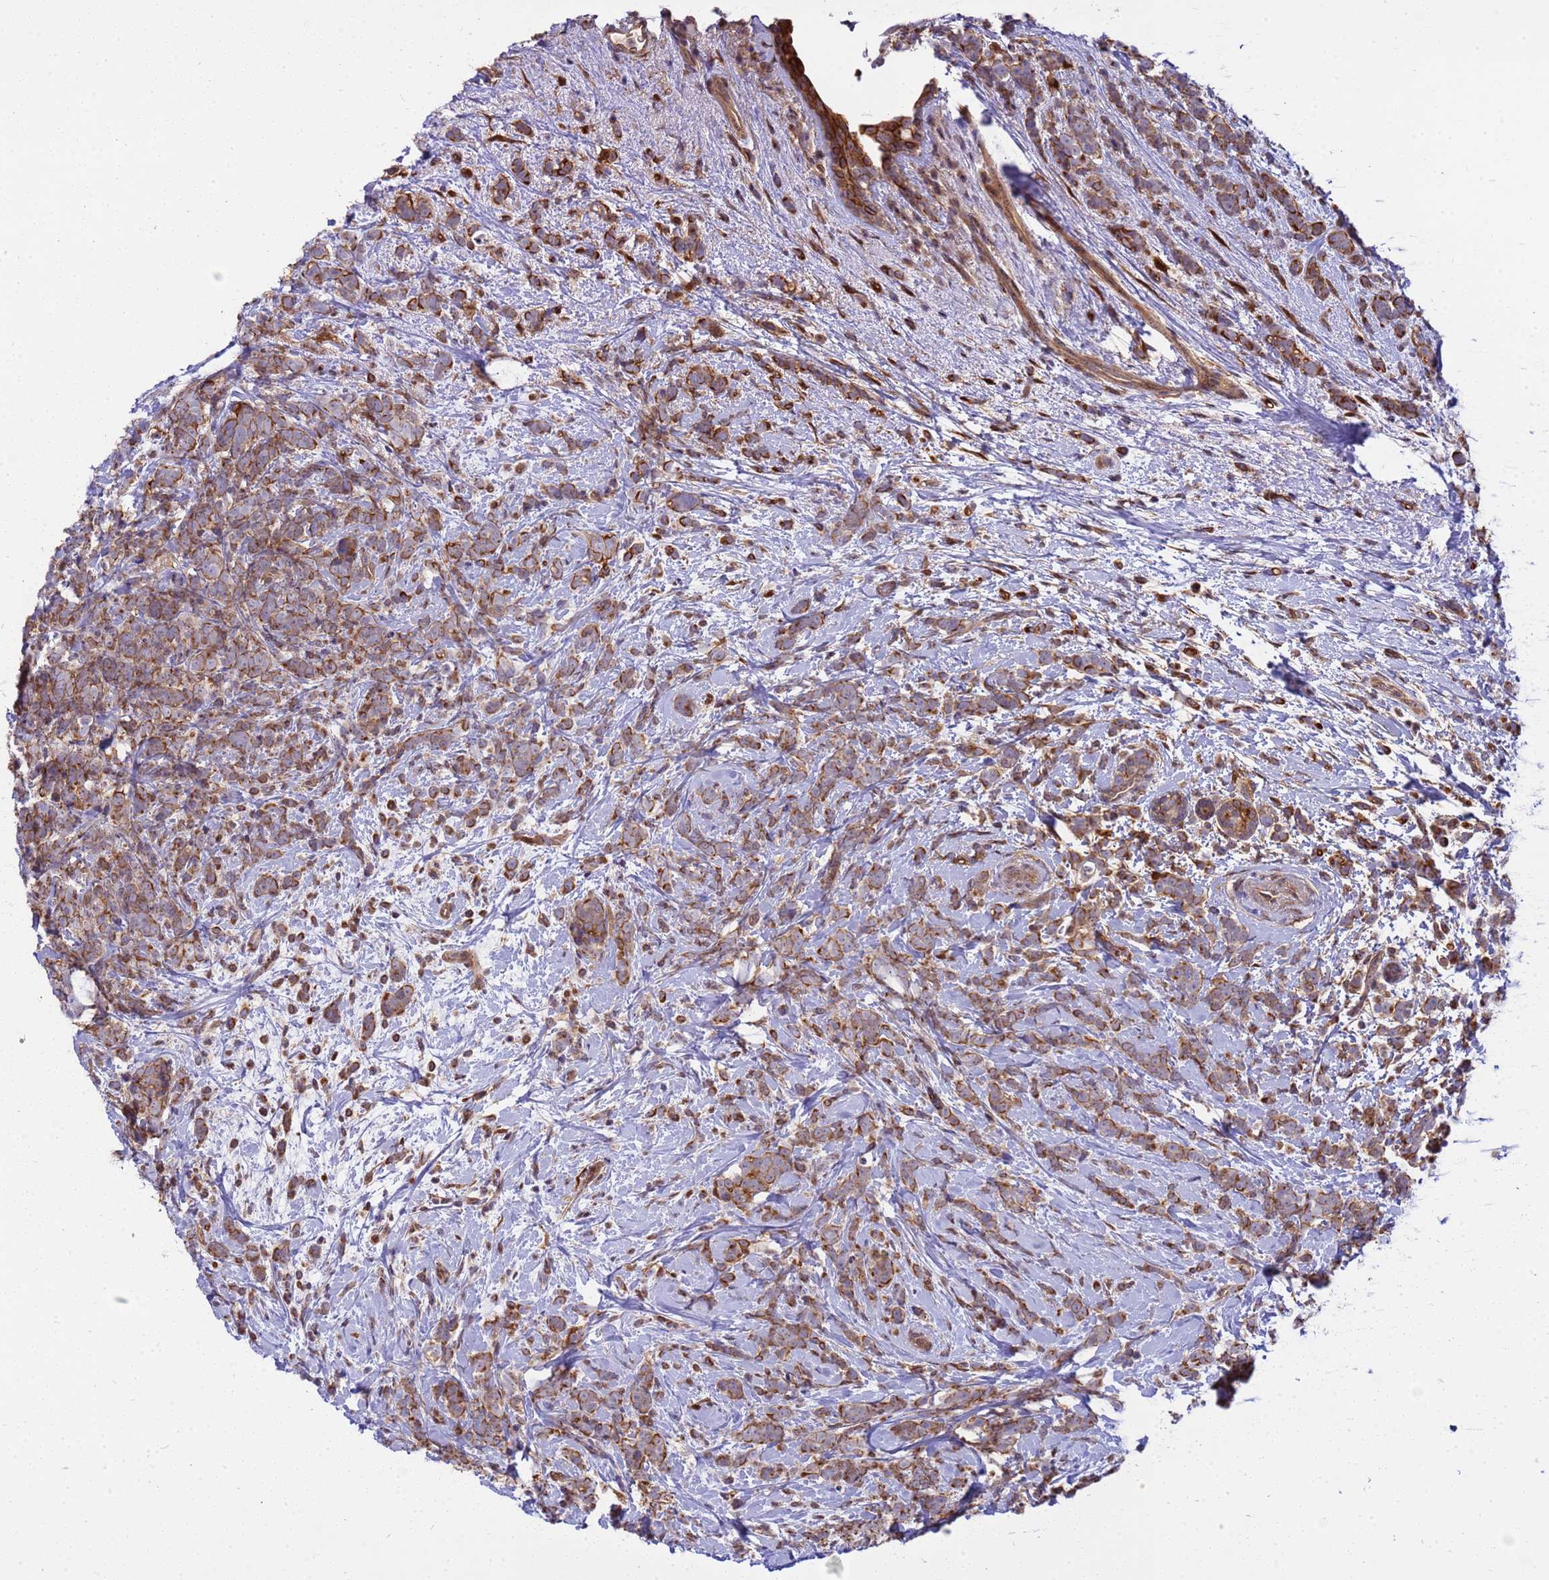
{"staining": {"intensity": "moderate", "quantity": ">75%", "location": "cytoplasmic/membranous"}, "tissue": "breast cancer", "cell_type": "Tumor cells", "image_type": "cancer", "snomed": [{"axis": "morphology", "description": "Lobular carcinoma"}, {"axis": "topography", "description": "Breast"}], "caption": "Lobular carcinoma (breast) stained for a protein (brown) demonstrates moderate cytoplasmic/membranous positive positivity in about >75% of tumor cells.", "gene": "SMCO3", "patient": {"sex": "female", "age": 58}}